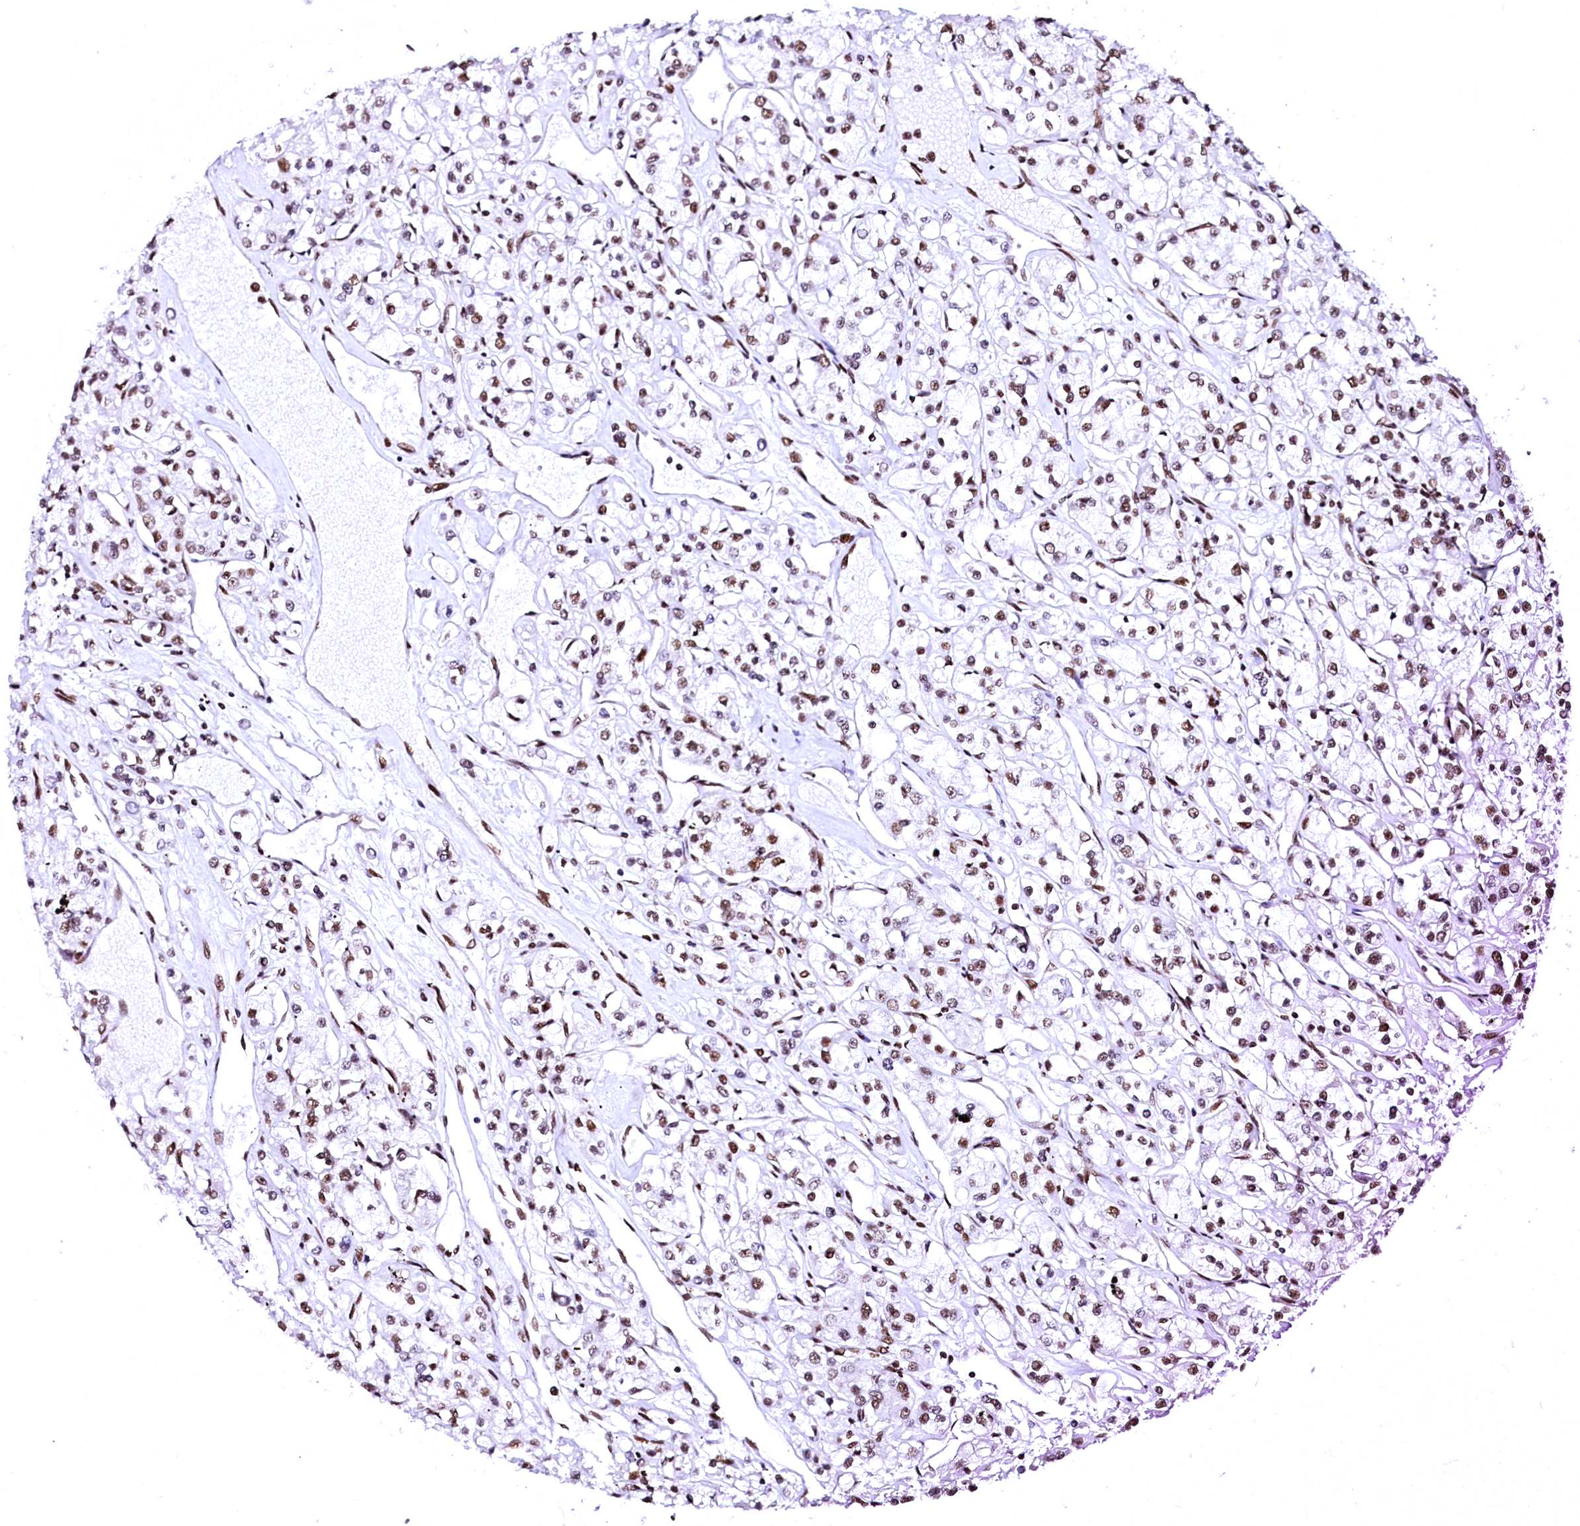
{"staining": {"intensity": "moderate", "quantity": ">75%", "location": "nuclear"}, "tissue": "renal cancer", "cell_type": "Tumor cells", "image_type": "cancer", "snomed": [{"axis": "morphology", "description": "Adenocarcinoma, NOS"}, {"axis": "topography", "description": "Kidney"}], "caption": "Immunohistochemical staining of human renal adenocarcinoma shows moderate nuclear protein staining in approximately >75% of tumor cells.", "gene": "CPSF6", "patient": {"sex": "female", "age": 59}}